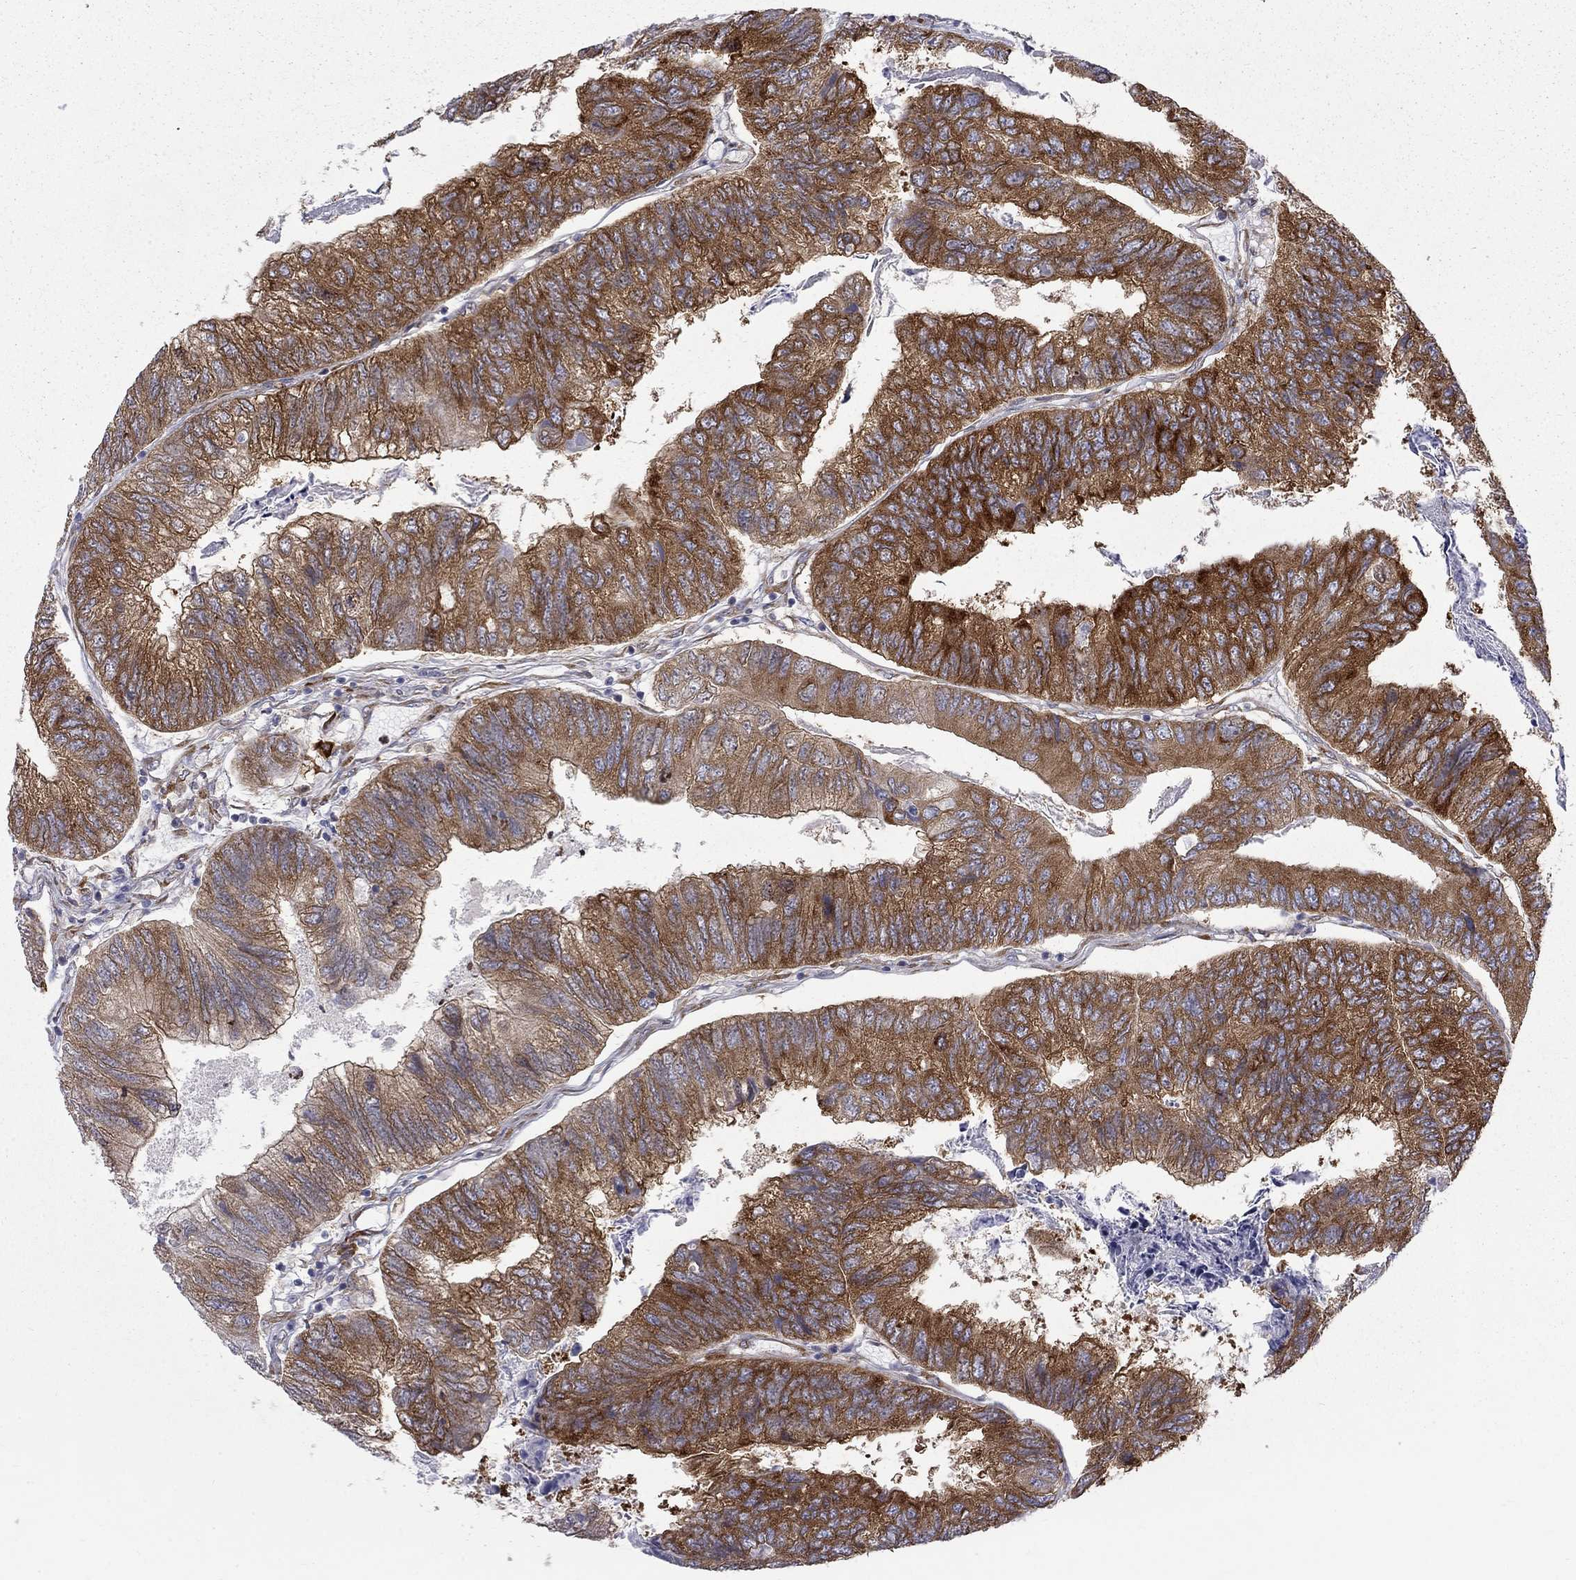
{"staining": {"intensity": "strong", "quantity": ">75%", "location": "cytoplasmic/membranous"}, "tissue": "colorectal cancer", "cell_type": "Tumor cells", "image_type": "cancer", "snomed": [{"axis": "morphology", "description": "Adenocarcinoma, NOS"}, {"axis": "topography", "description": "Colon"}], "caption": "A high amount of strong cytoplasmic/membranous expression is identified in about >75% of tumor cells in adenocarcinoma (colorectal) tissue.", "gene": "PABPC4", "patient": {"sex": "female", "age": 67}}